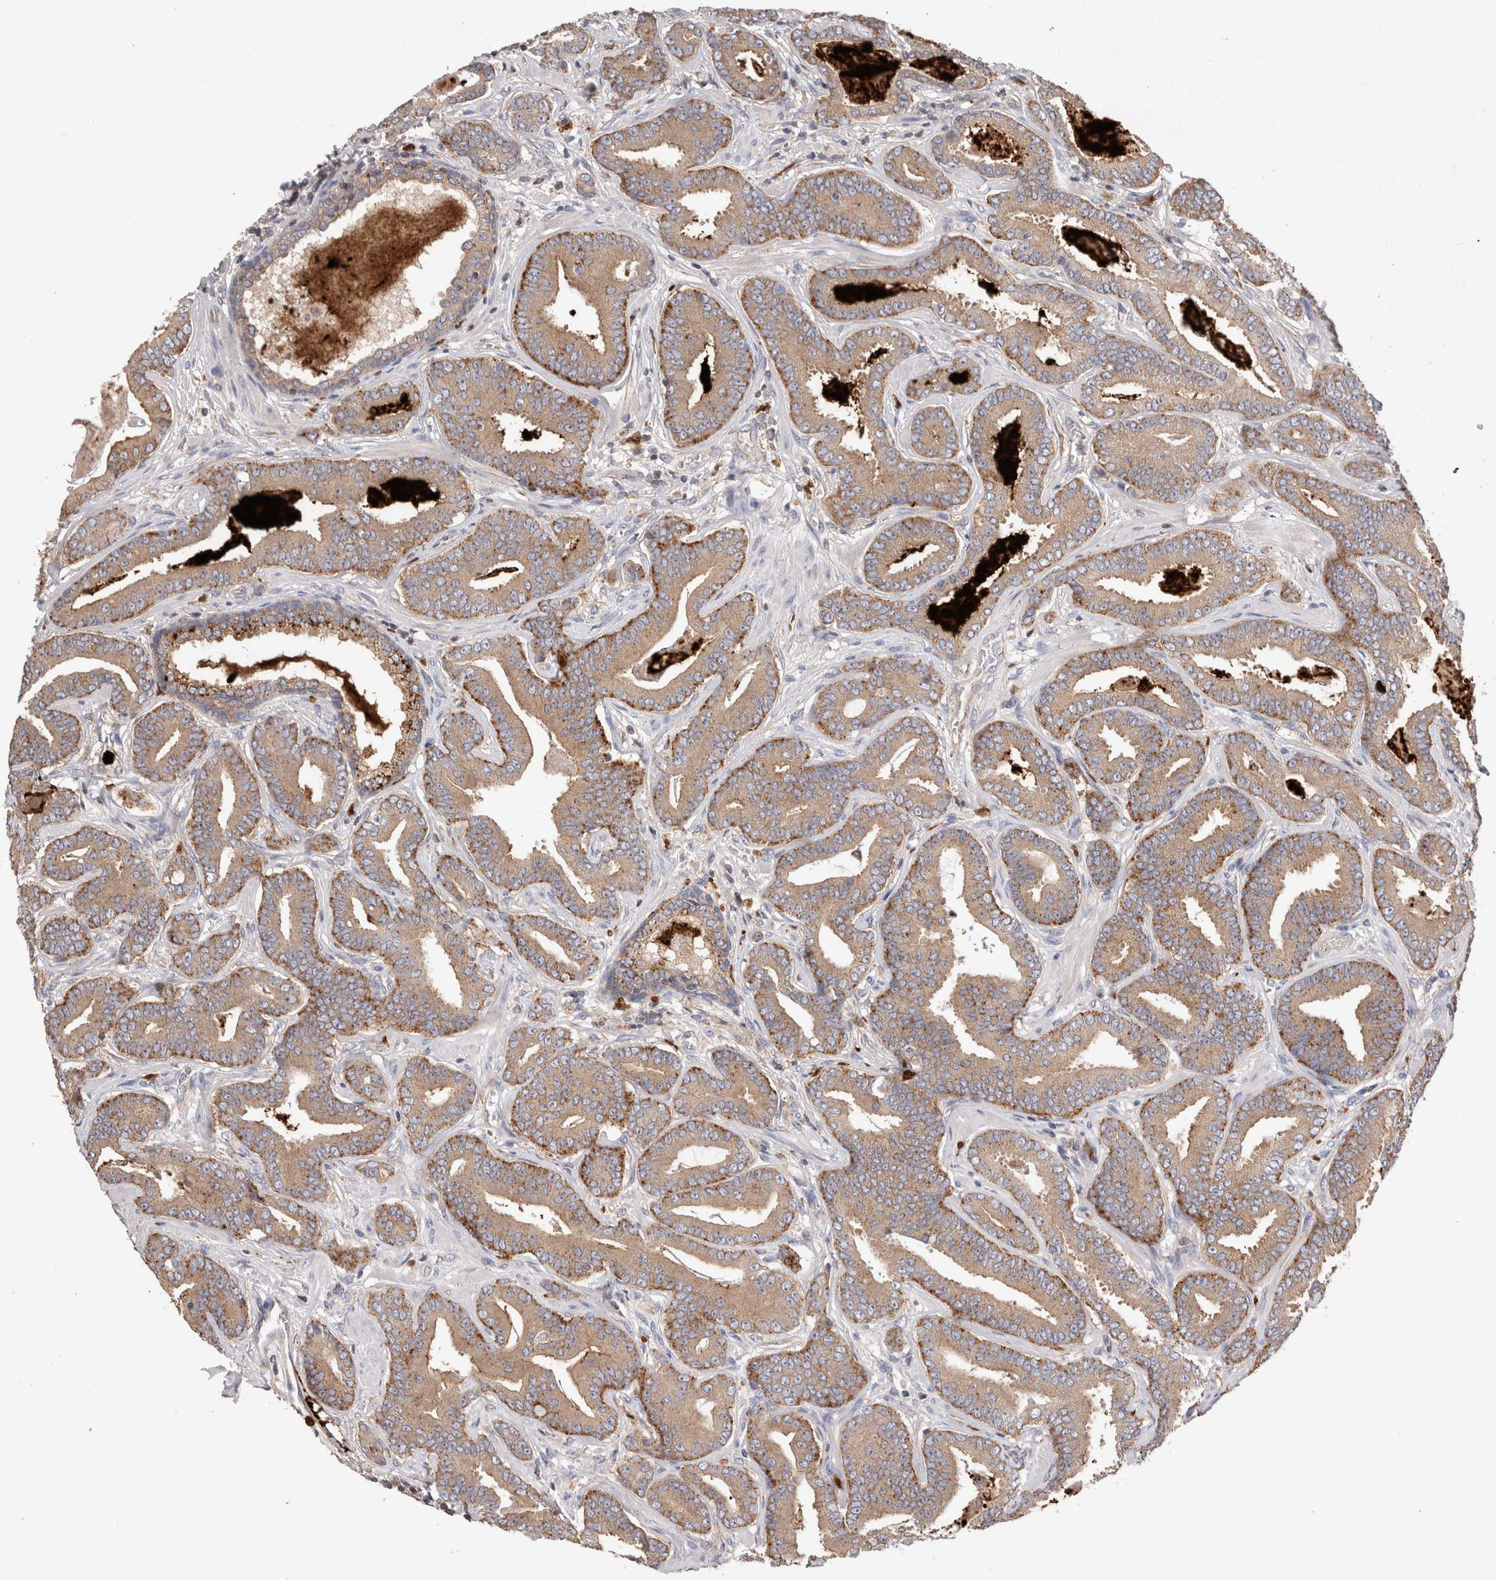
{"staining": {"intensity": "weak", "quantity": ">75%", "location": "cytoplasmic/membranous"}, "tissue": "prostate cancer", "cell_type": "Tumor cells", "image_type": "cancer", "snomed": [{"axis": "morphology", "description": "Adenocarcinoma, Low grade"}, {"axis": "topography", "description": "Prostate"}], "caption": "DAB (3,3'-diaminobenzidine) immunohistochemical staining of prostate cancer (low-grade adenocarcinoma) displays weak cytoplasmic/membranous protein positivity in about >75% of tumor cells. The protein of interest is stained brown, and the nuclei are stained in blue (DAB (3,3'-diaminobenzidine) IHC with brightfield microscopy, high magnification).", "gene": "NXT2", "patient": {"sex": "male", "age": 62}}